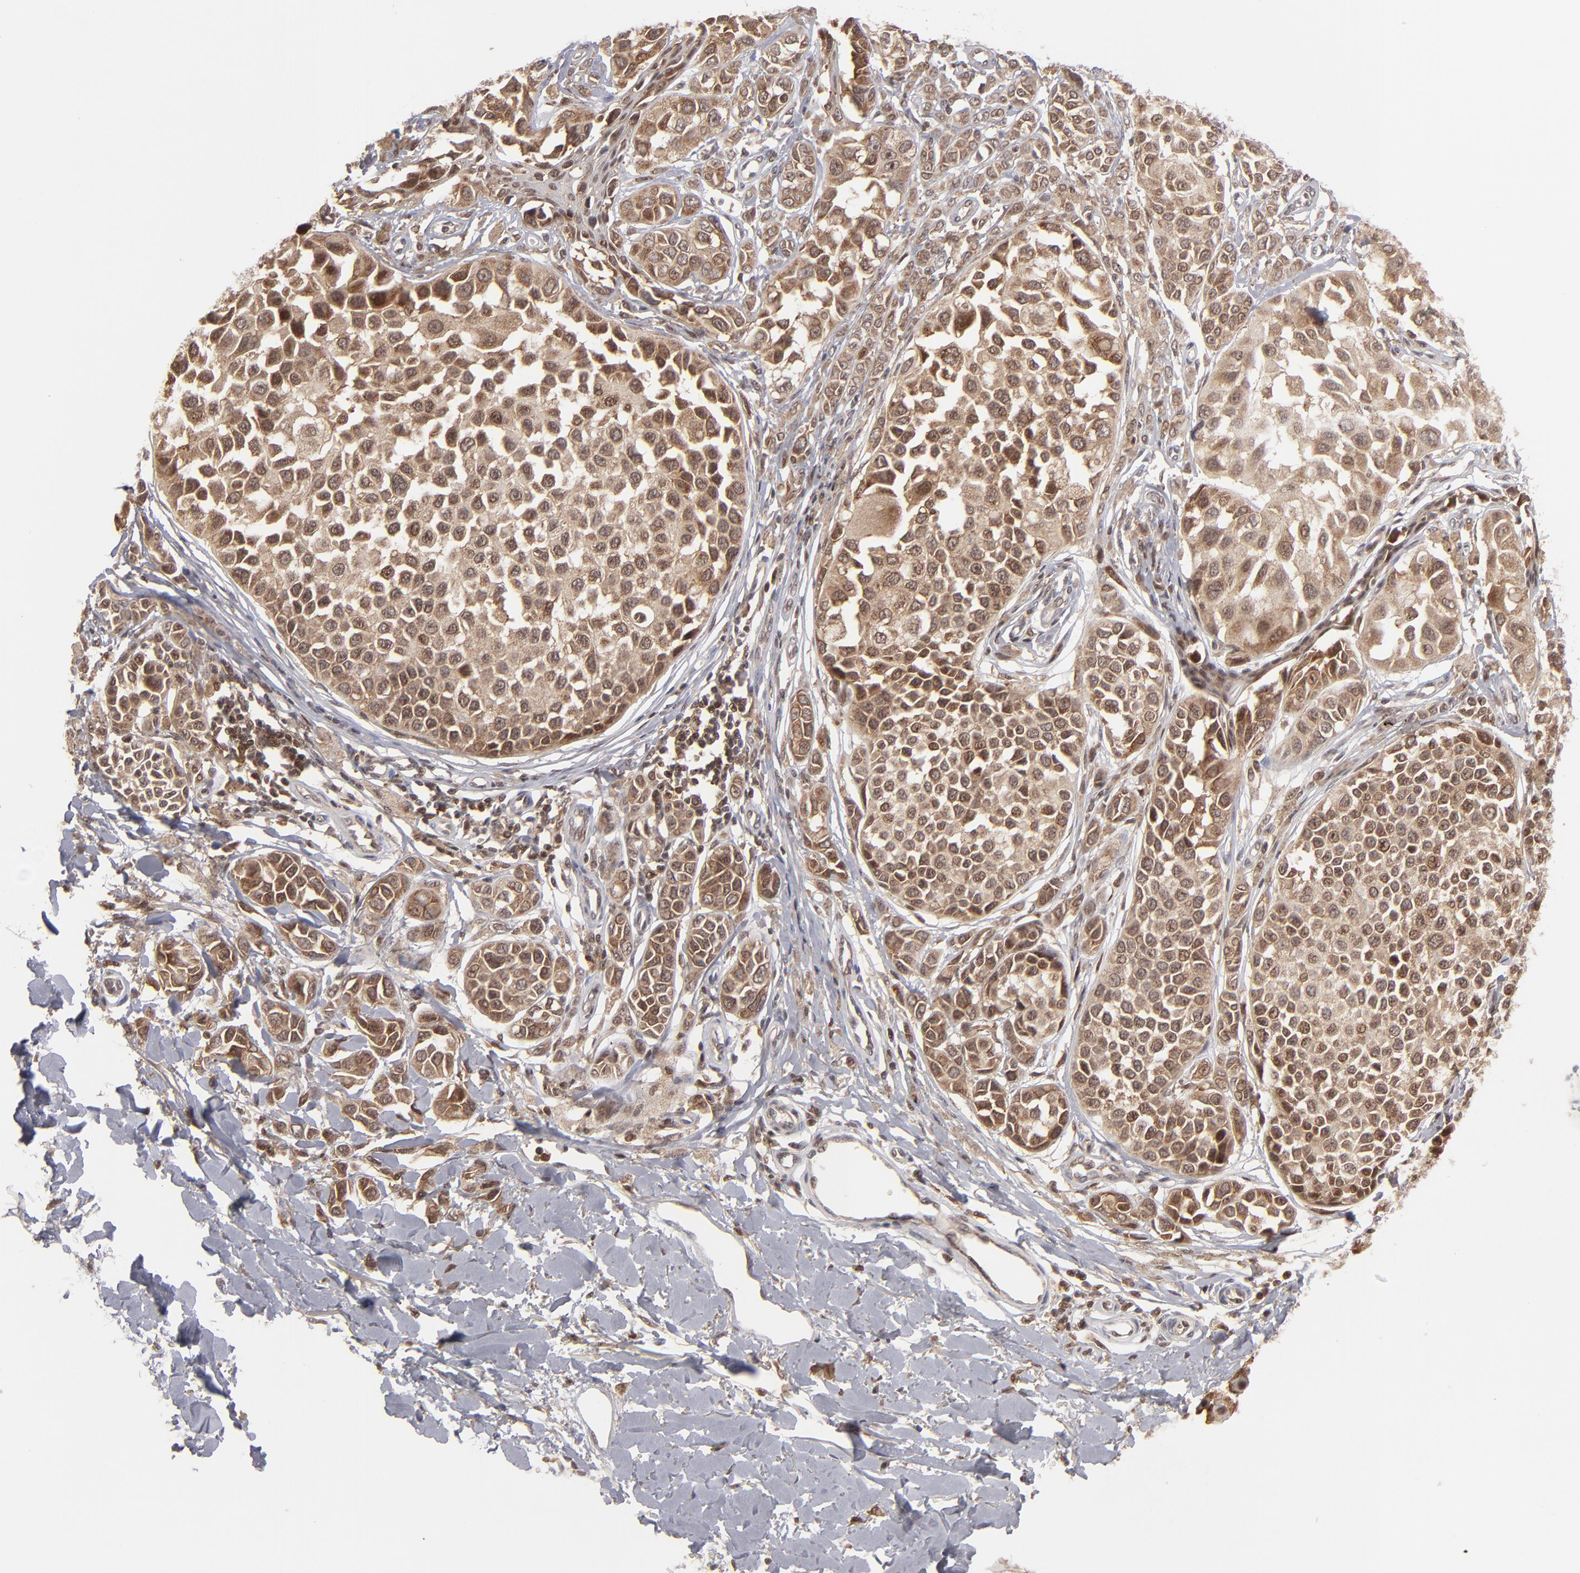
{"staining": {"intensity": "strong", "quantity": ">75%", "location": "cytoplasmic/membranous,nuclear"}, "tissue": "melanoma", "cell_type": "Tumor cells", "image_type": "cancer", "snomed": [{"axis": "morphology", "description": "Malignant melanoma, NOS"}, {"axis": "topography", "description": "Skin"}], "caption": "The micrograph shows a brown stain indicating the presence of a protein in the cytoplasmic/membranous and nuclear of tumor cells in melanoma. (IHC, brightfield microscopy, high magnification).", "gene": "RGS6", "patient": {"sex": "female", "age": 38}}